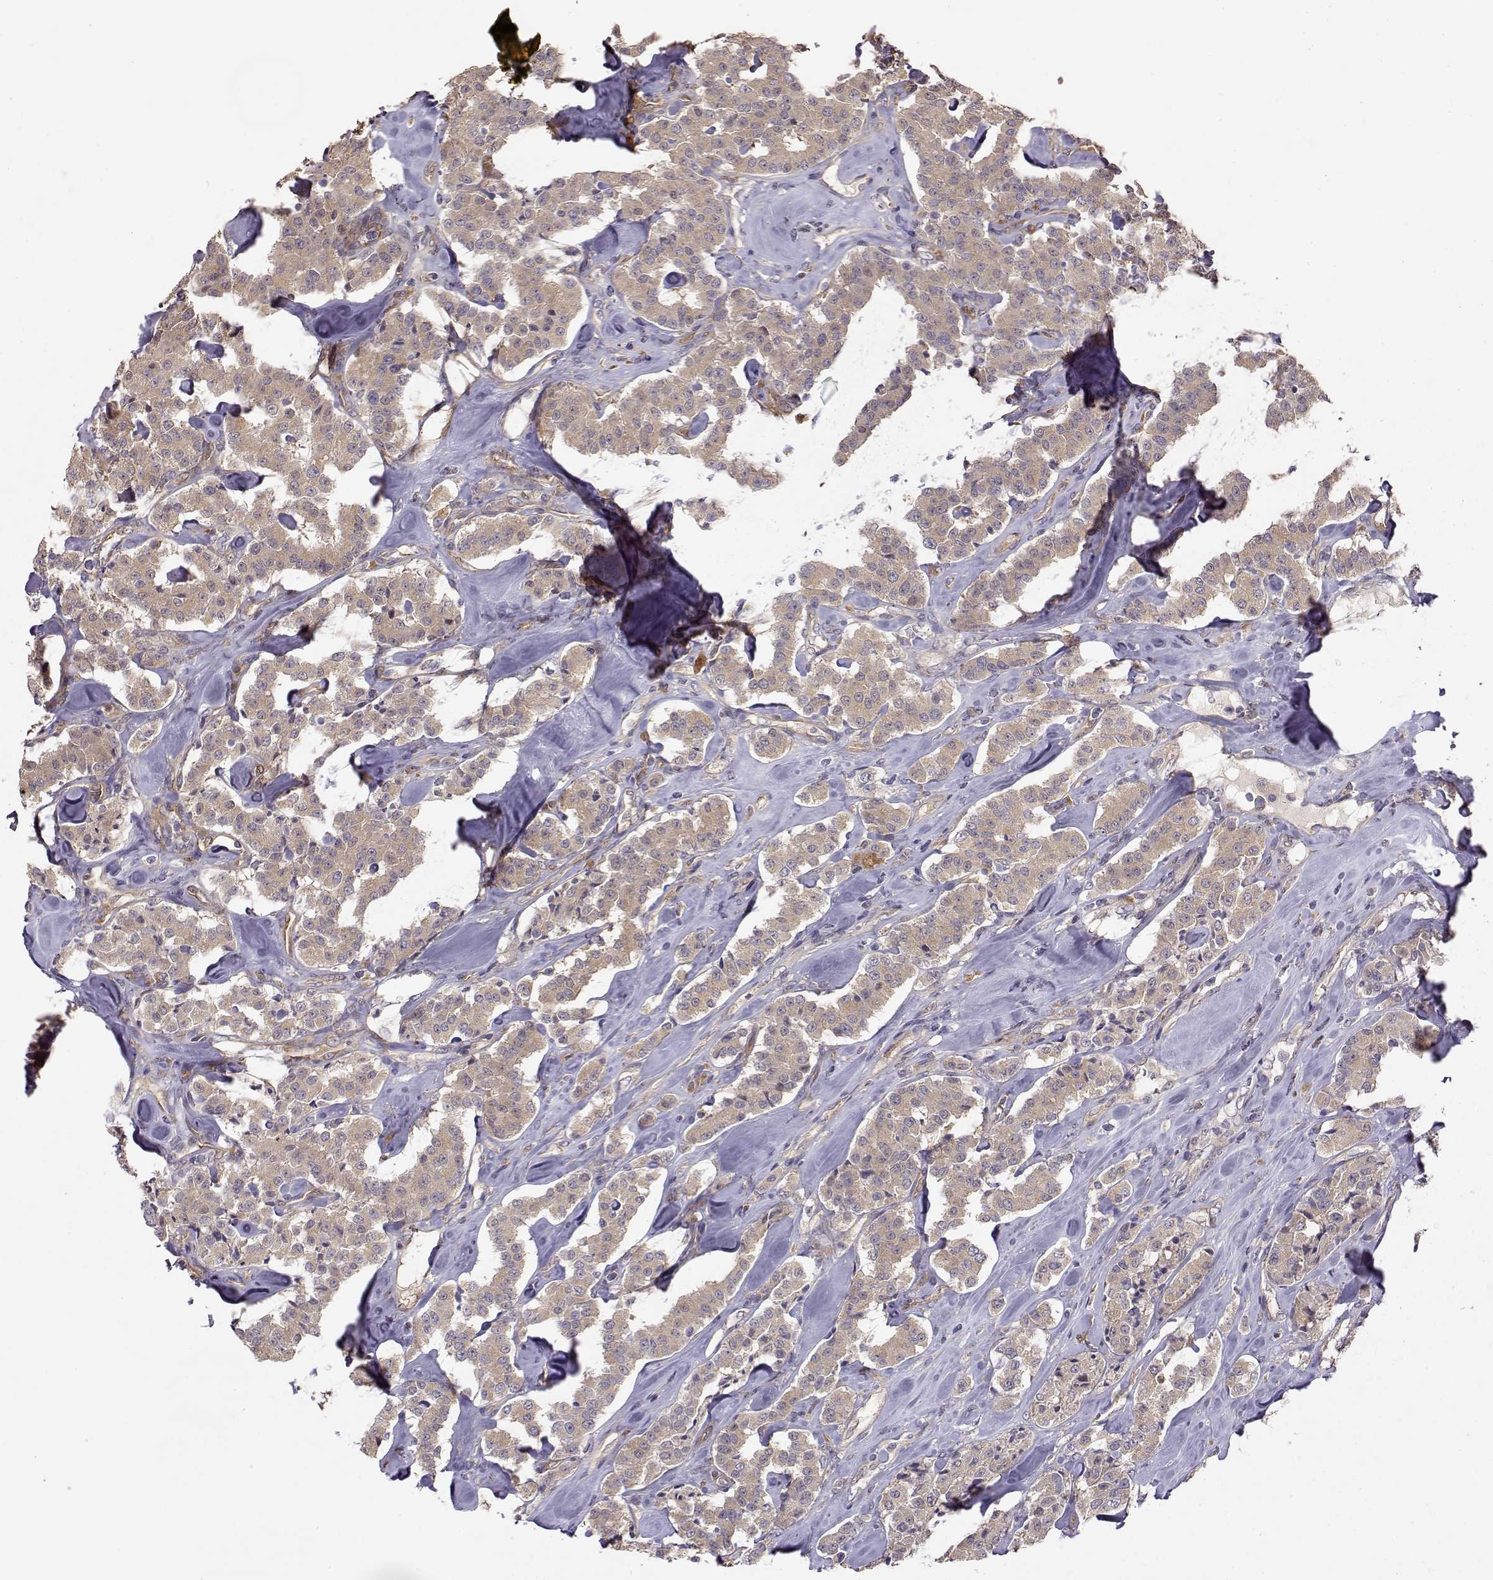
{"staining": {"intensity": "weak", "quantity": ">75%", "location": "cytoplasmic/membranous"}, "tissue": "carcinoid", "cell_type": "Tumor cells", "image_type": "cancer", "snomed": [{"axis": "morphology", "description": "Carcinoid, malignant, NOS"}, {"axis": "topography", "description": "Pancreas"}], "caption": "High-magnification brightfield microscopy of carcinoid stained with DAB (brown) and counterstained with hematoxylin (blue). tumor cells exhibit weak cytoplasmic/membranous staining is identified in approximately>75% of cells. The staining was performed using DAB (3,3'-diaminobenzidine) to visualize the protein expression in brown, while the nuclei were stained in blue with hematoxylin (Magnification: 20x).", "gene": "CRIM1", "patient": {"sex": "male", "age": 41}}